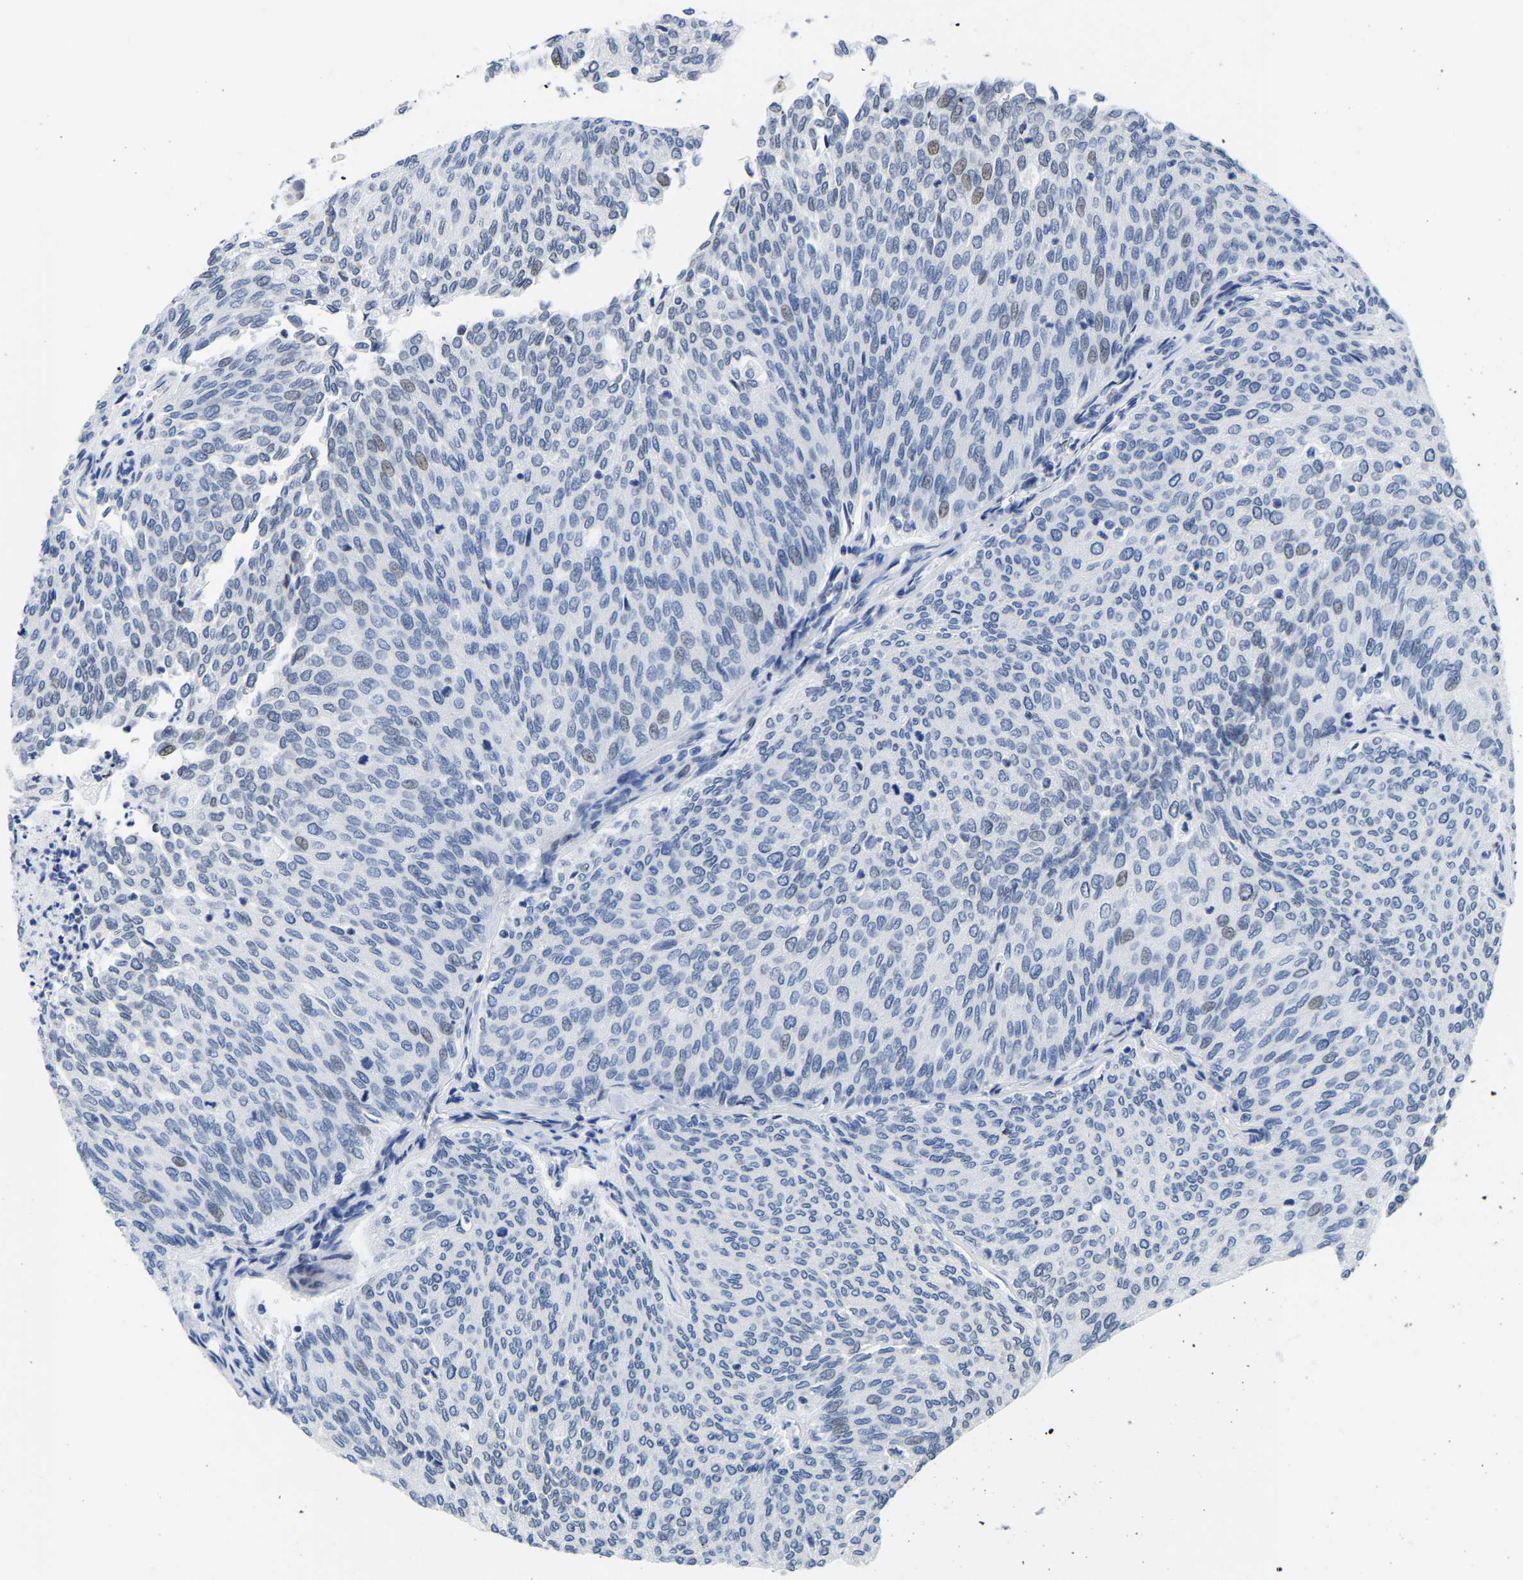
{"staining": {"intensity": "weak", "quantity": "<25%", "location": "nuclear"}, "tissue": "urothelial cancer", "cell_type": "Tumor cells", "image_type": "cancer", "snomed": [{"axis": "morphology", "description": "Urothelial carcinoma, Low grade"}, {"axis": "topography", "description": "Urinary bladder"}], "caption": "This is an immunohistochemistry (IHC) photomicrograph of human urothelial cancer. There is no positivity in tumor cells.", "gene": "UPK3A", "patient": {"sex": "female", "age": 79}}